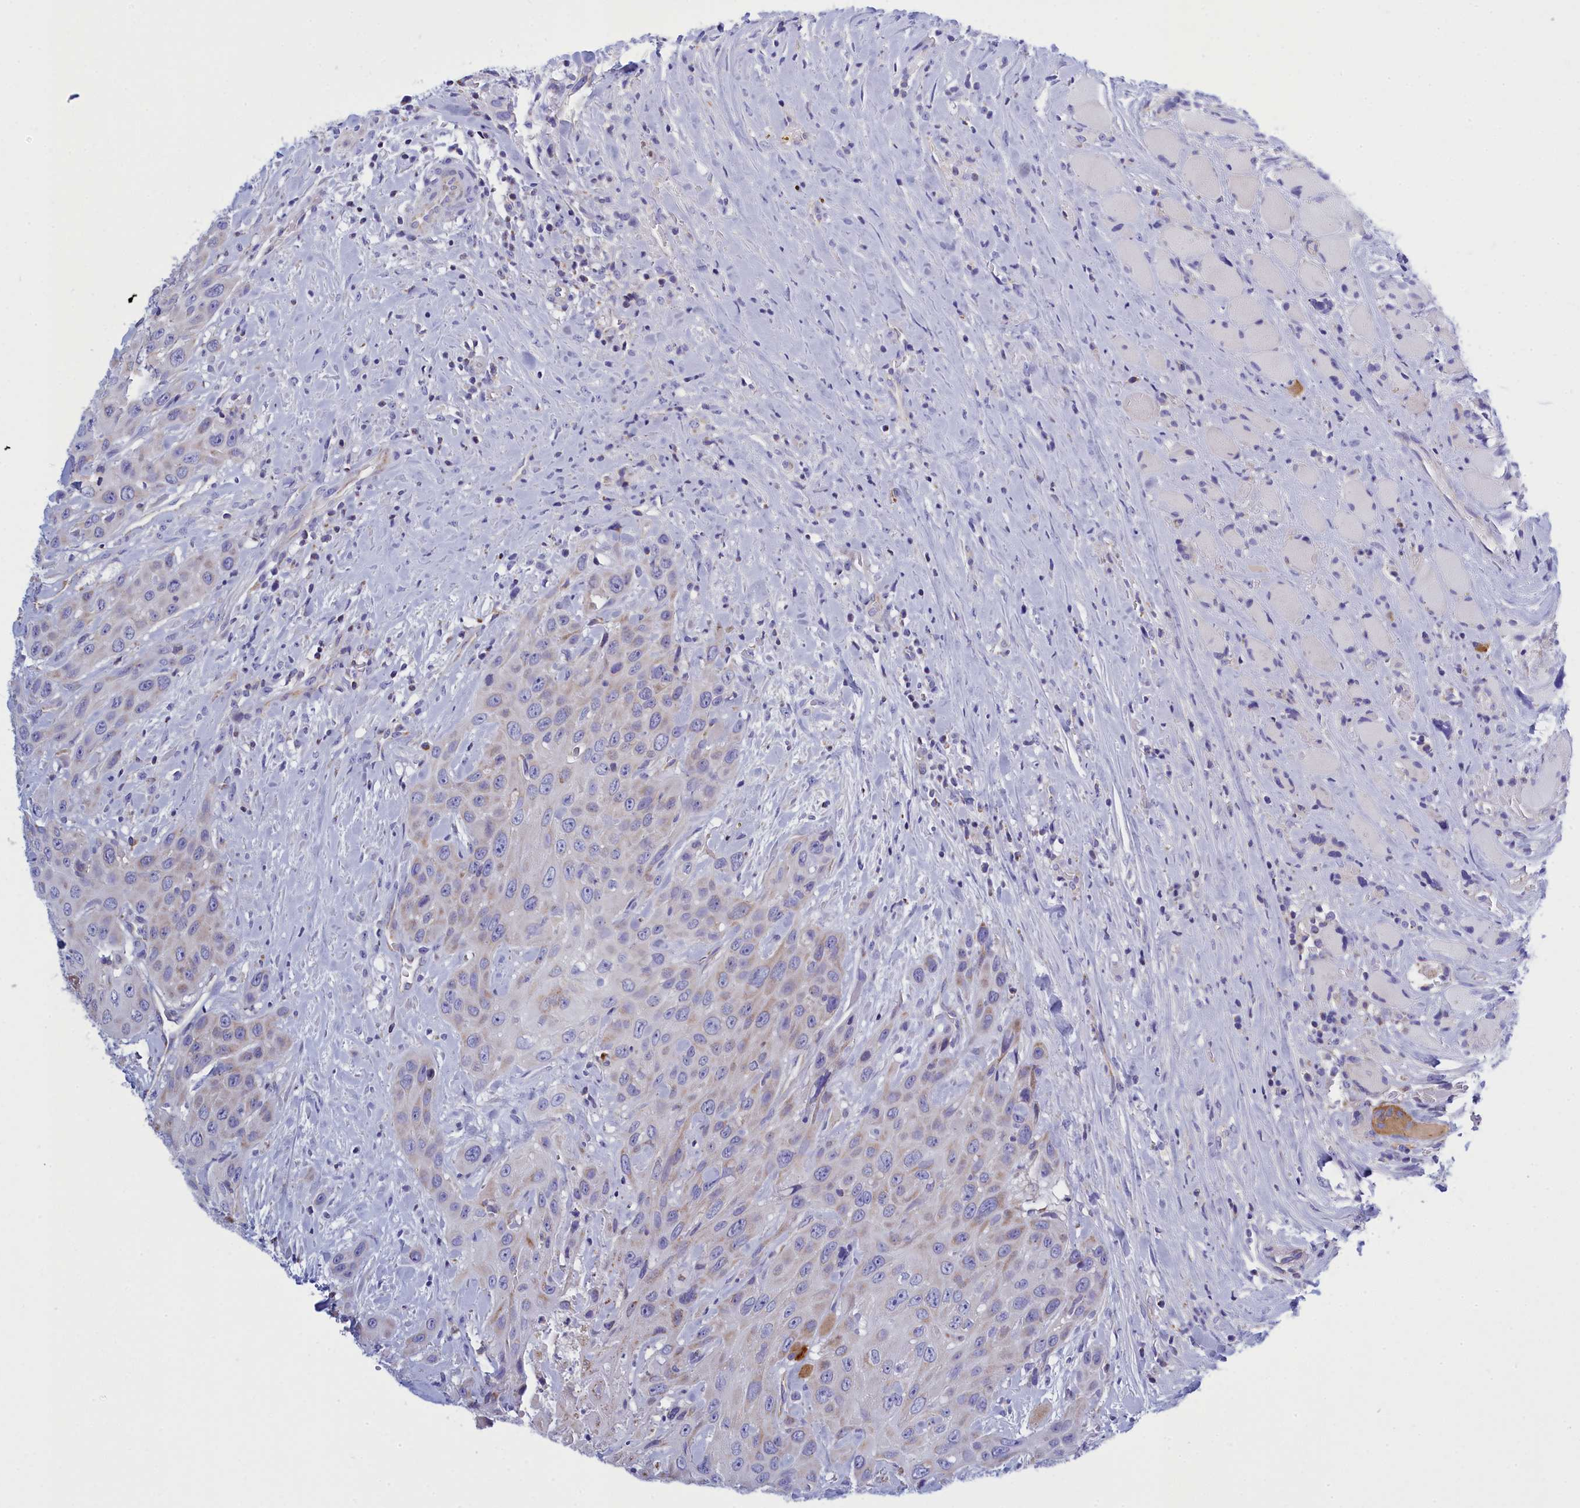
{"staining": {"intensity": "weak", "quantity": "<25%", "location": "cytoplasmic/membranous"}, "tissue": "head and neck cancer", "cell_type": "Tumor cells", "image_type": "cancer", "snomed": [{"axis": "morphology", "description": "Squamous cell carcinoma, NOS"}, {"axis": "topography", "description": "Head-Neck"}], "caption": "Head and neck squamous cell carcinoma stained for a protein using IHC shows no staining tumor cells.", "gene": "CCRL2", "patient": {"sex": "male", "age": 81}}